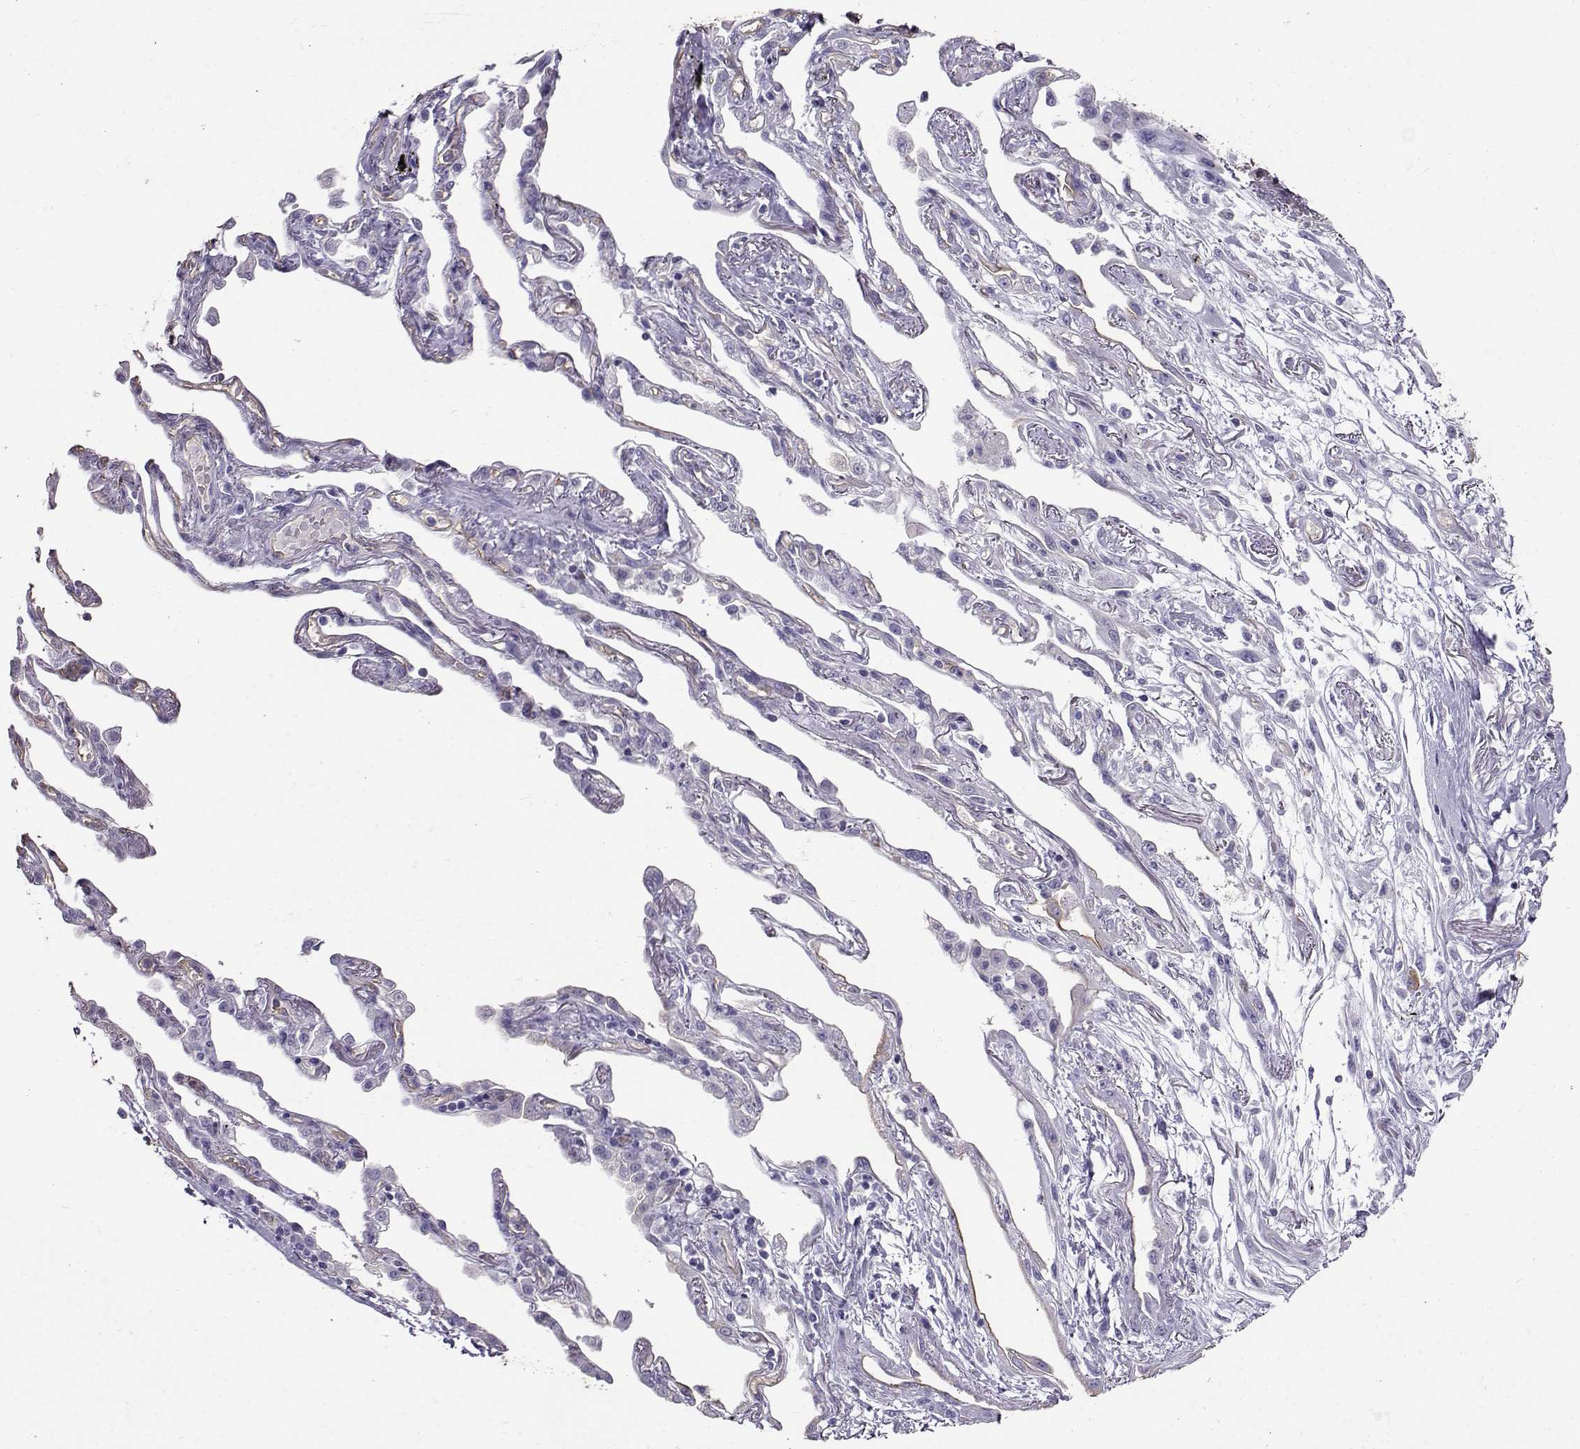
{"staining": {"intensity": "weak", "quantity": ">75%", "location": "cytoplasmic/membranous"}, "tissue": "lung cancer", "cell_type": "Tumor cells", "image_type": "cancer", "snomed": [{"axis": "morphology", "description": "Squamous cell carcinoma, NOS"}, {"axis": "topography", "description": "Lung"}], "caption": "This micrograph reveals immunohistochemistry (IHC) staining of human lung cancer, with low weak cytoplasmic/membranous positivity in approximately >75% of tumor cells.", "gene": "CLUL1", "patient": {"sex": "male", "age": 73}}